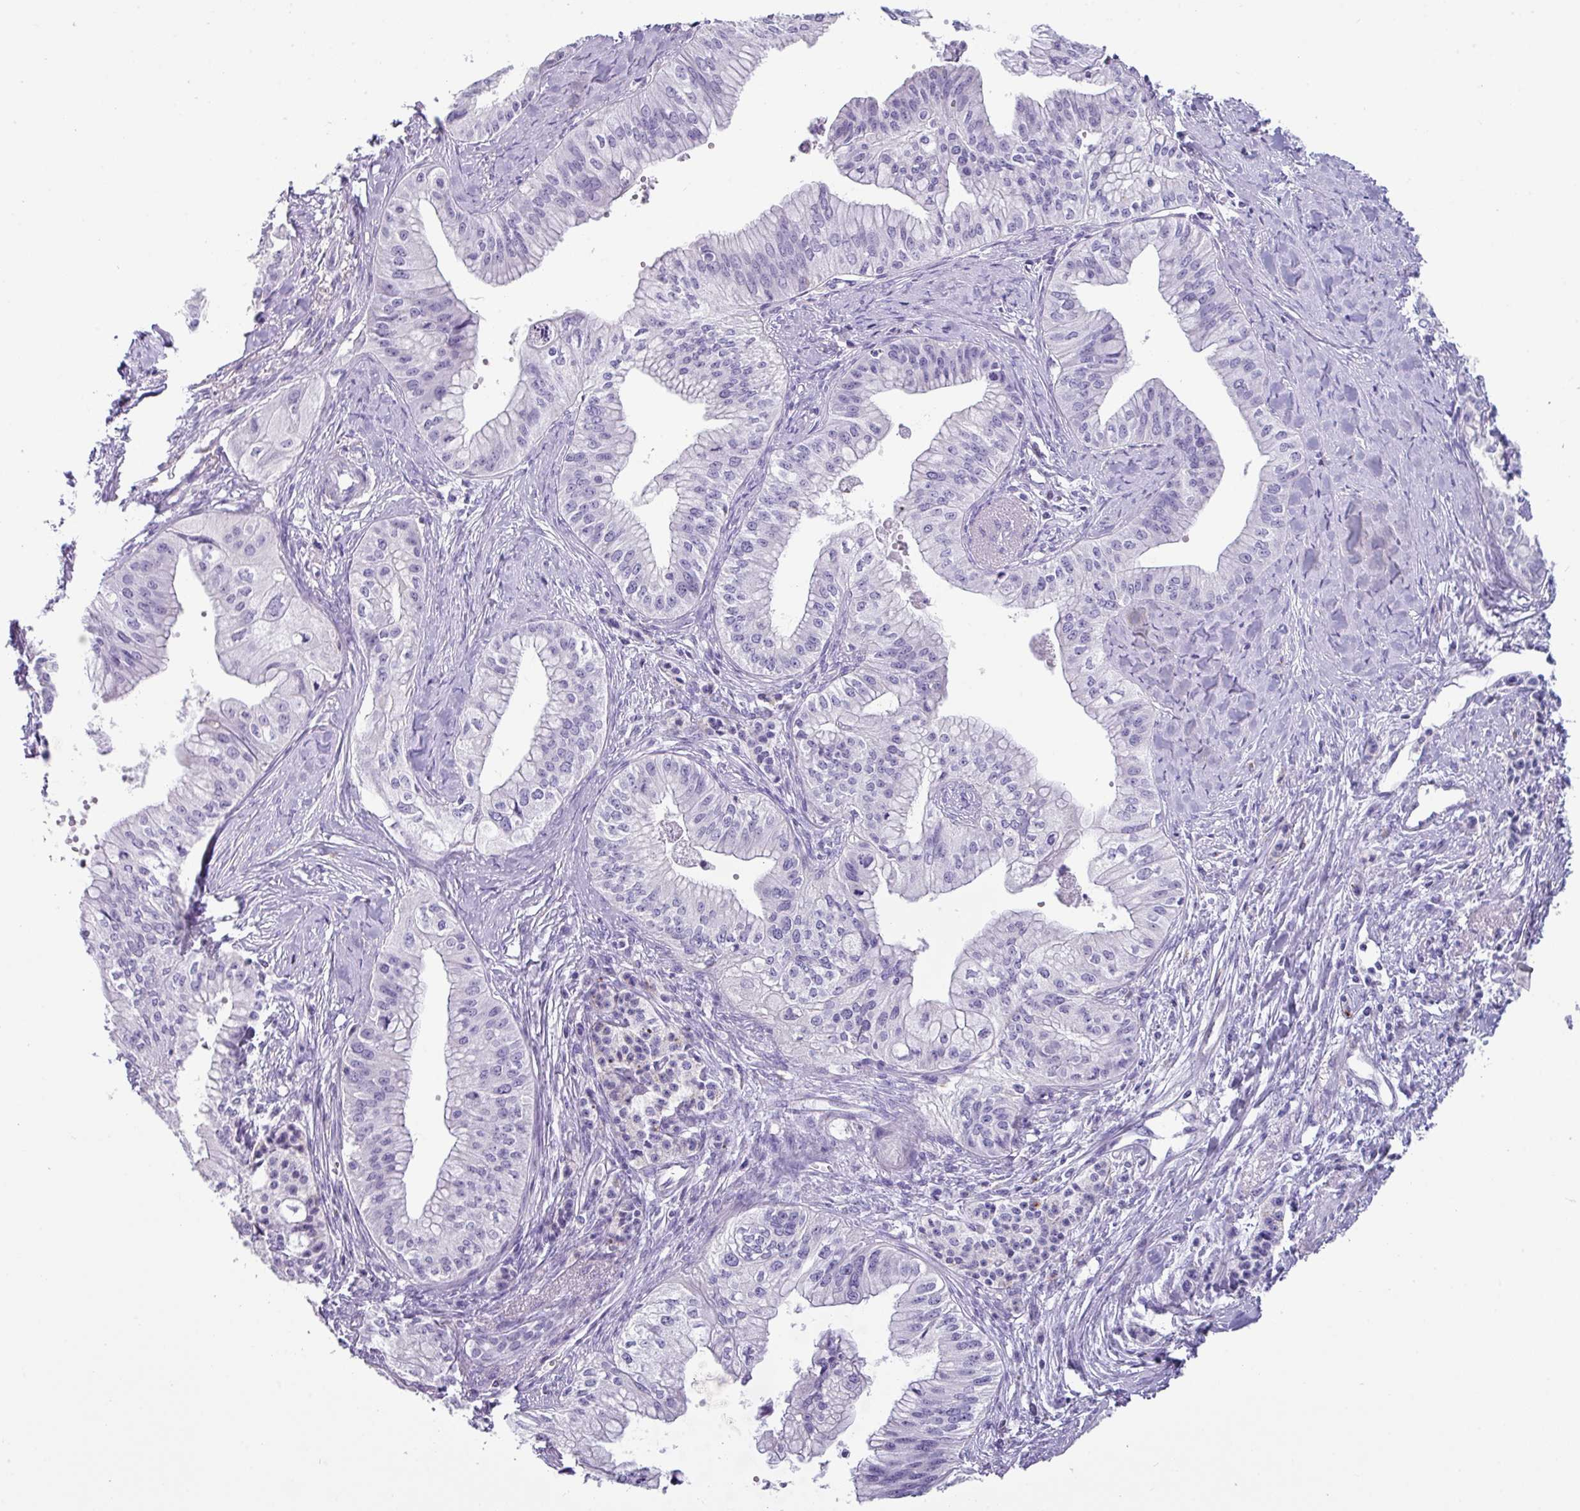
{"staining": {"intensity": "negative", "quantity": "none", "location": "none"}, "tissue": "pancreatic cancer", "cell_type": "Tumor cells", "image_type": "cancer", "snomed": [{"axis": "morphology", "description": "Adenocarcinoma, NOS"}, {"axis": "topography", "description": "Pancreas"}], "caption": "An image of human pancreatic adenocarcinoma is negative for staining in tumor cells.", "gene": "NCCRP1", "patient": {"sex": "male", "age": 71}}